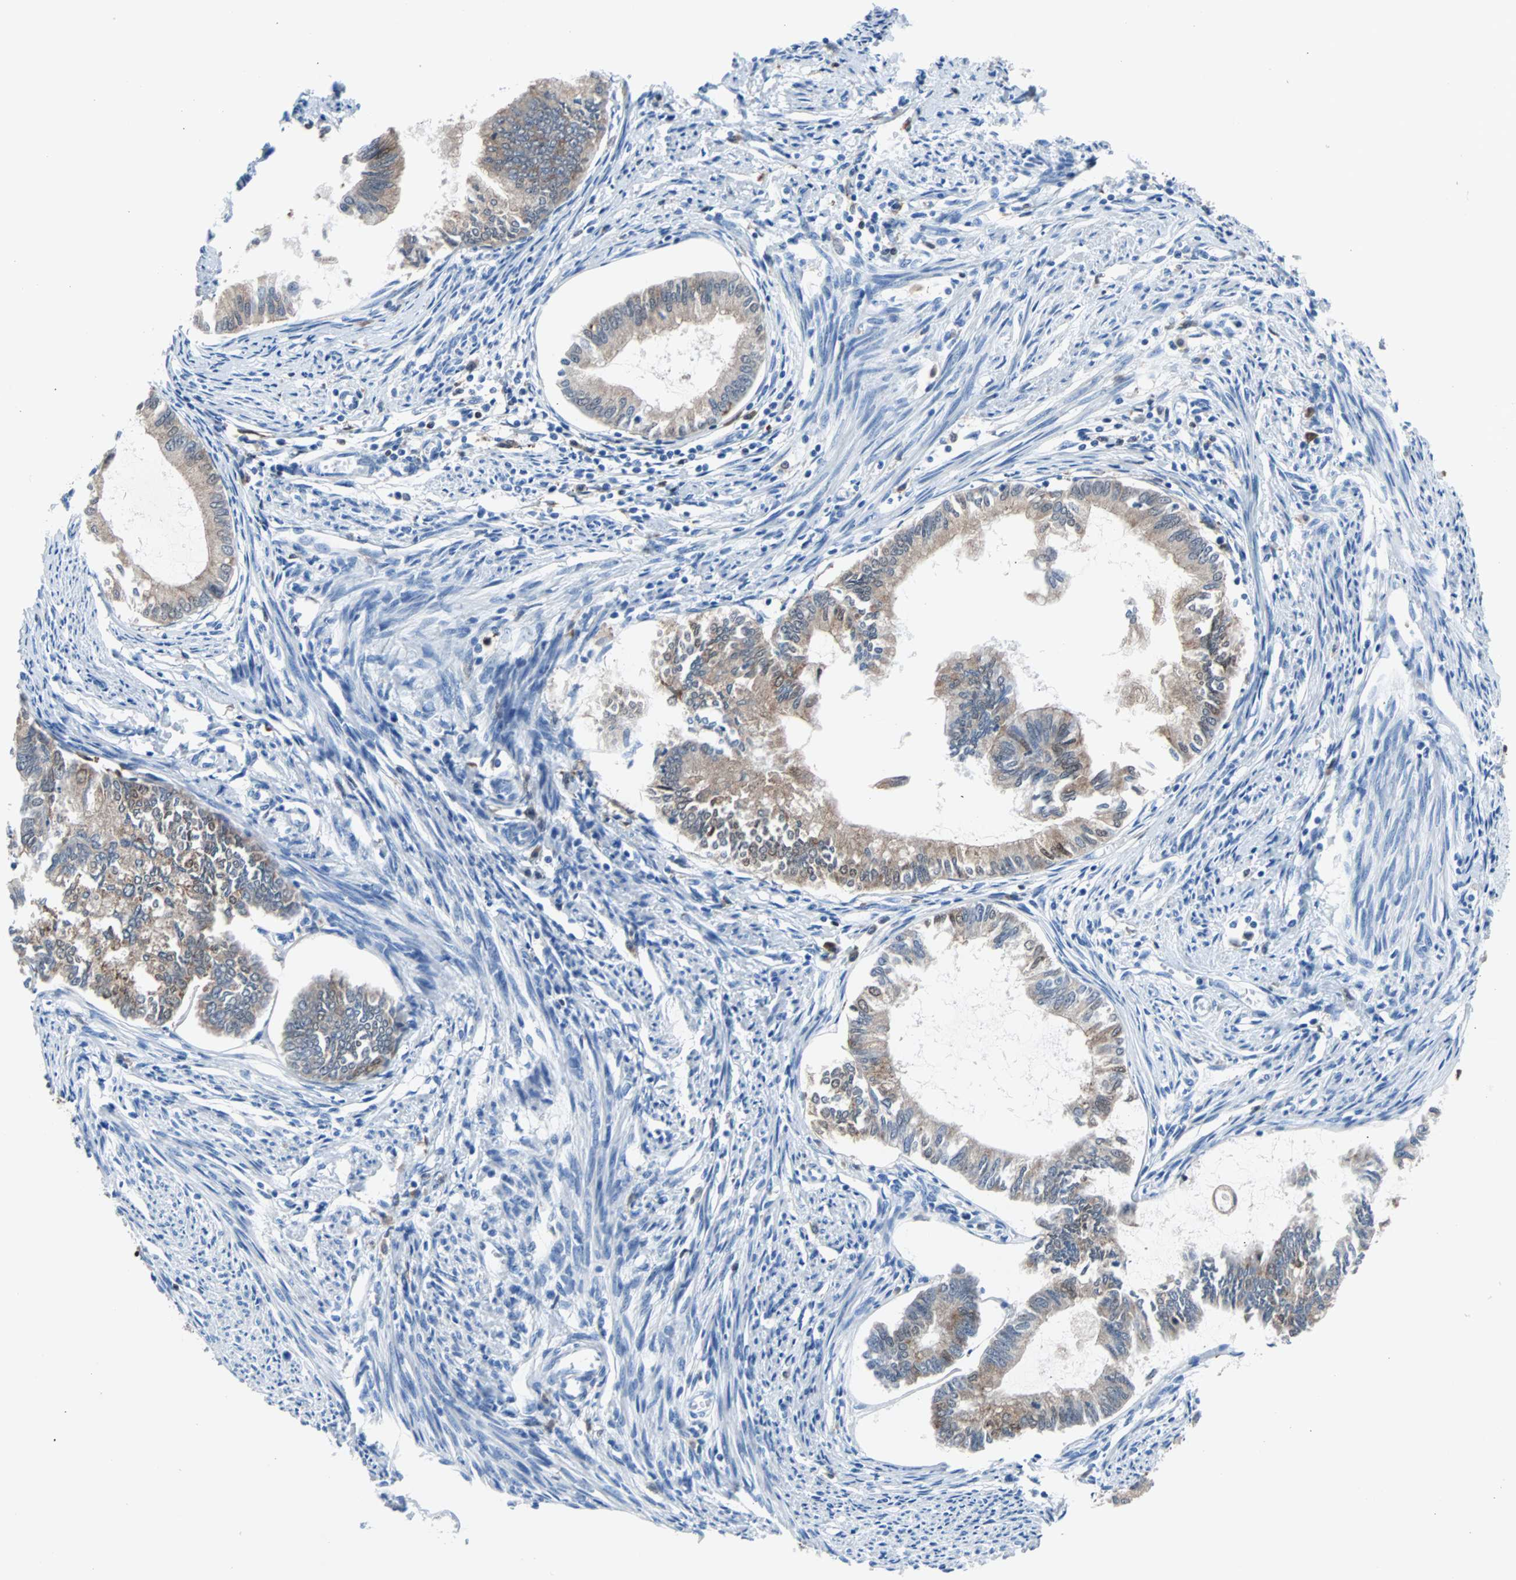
{"staining": {"intensity": "weak", "quantity": "25%-75%", "location": "cytoplasmic/membranous"}, "tissue": "endometrial cancer", "cell_type": "Tumor cells", "image_type": "cancer", "snomed": [{"axis": "morphology", "description": "Adenocarcinoma, NOS"}, {"axis": "topography", "description": "Endometrium"}], "caption": "Immunohistochemistry (IHC) photomicrograph of neoplastic tissue: endometrial cancer stained using immunohistochemistry (IHC) displays low levels of weak protein expression localized specifically in the cytoplasmic/membranous of tumor cells, appearing as a cytoplasmic/membranous brown color.", "gene": "SYK", "patient": {"sex": "female", "age": 86}}